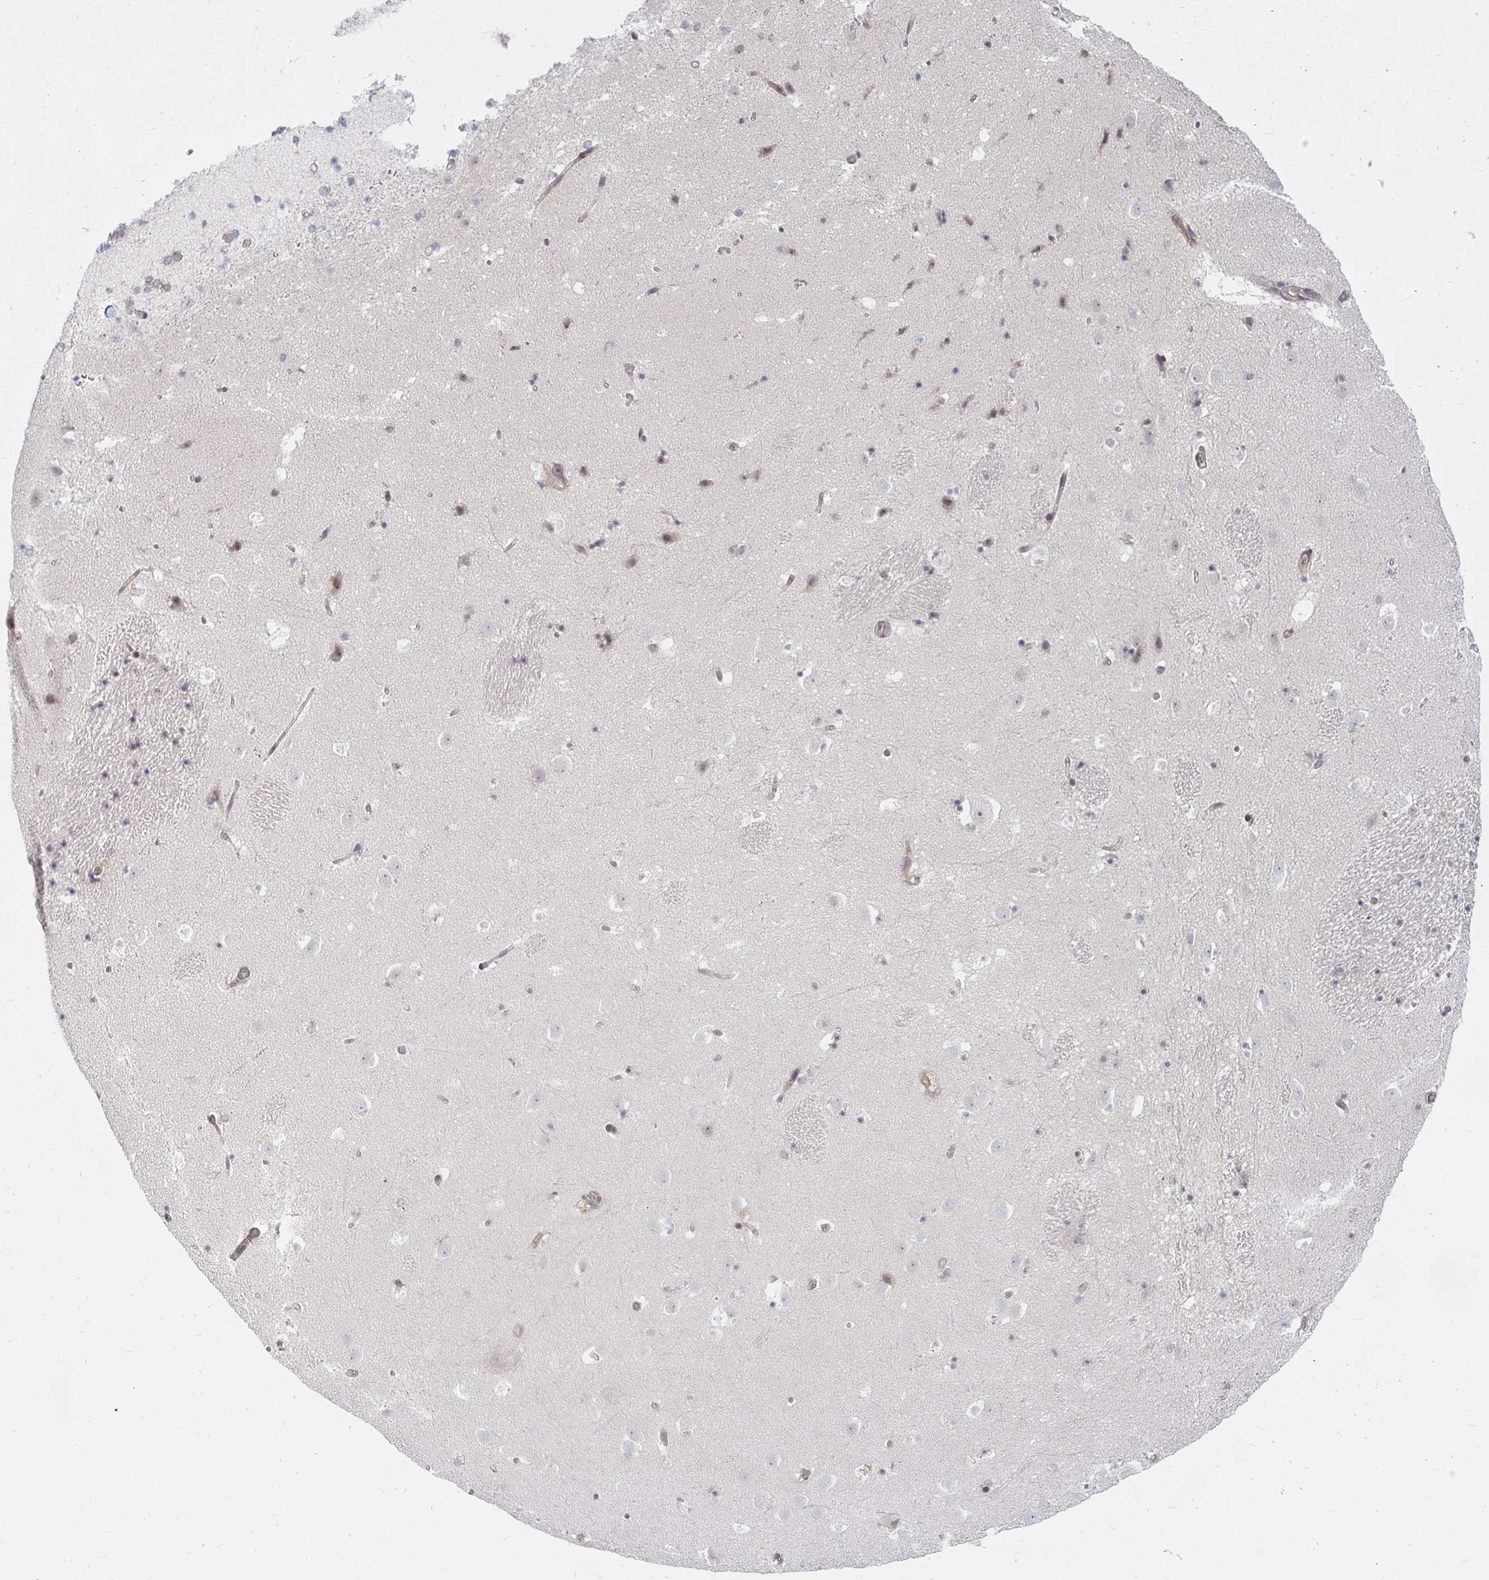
{"staining": {"intensity": "negative", "quantity": "none", "location": "none"}, "tissue": "caudate", "cell_type": "Glial cells", "image_type": "normal", "snomed": [{"axis": "morphology", "description": "Normal tissue, NOS"}, {"axis": "topography", "description": "Lateral ventricle wall"}], "caption": "Immunohistochemistry (IHC) photomicrograph of unremarkable caudate: caudate stained with DAB reveals no significant protein positivity in glial cells.", "gene": "PDAP1", "patient": {"sex": "male", "age": 37}}